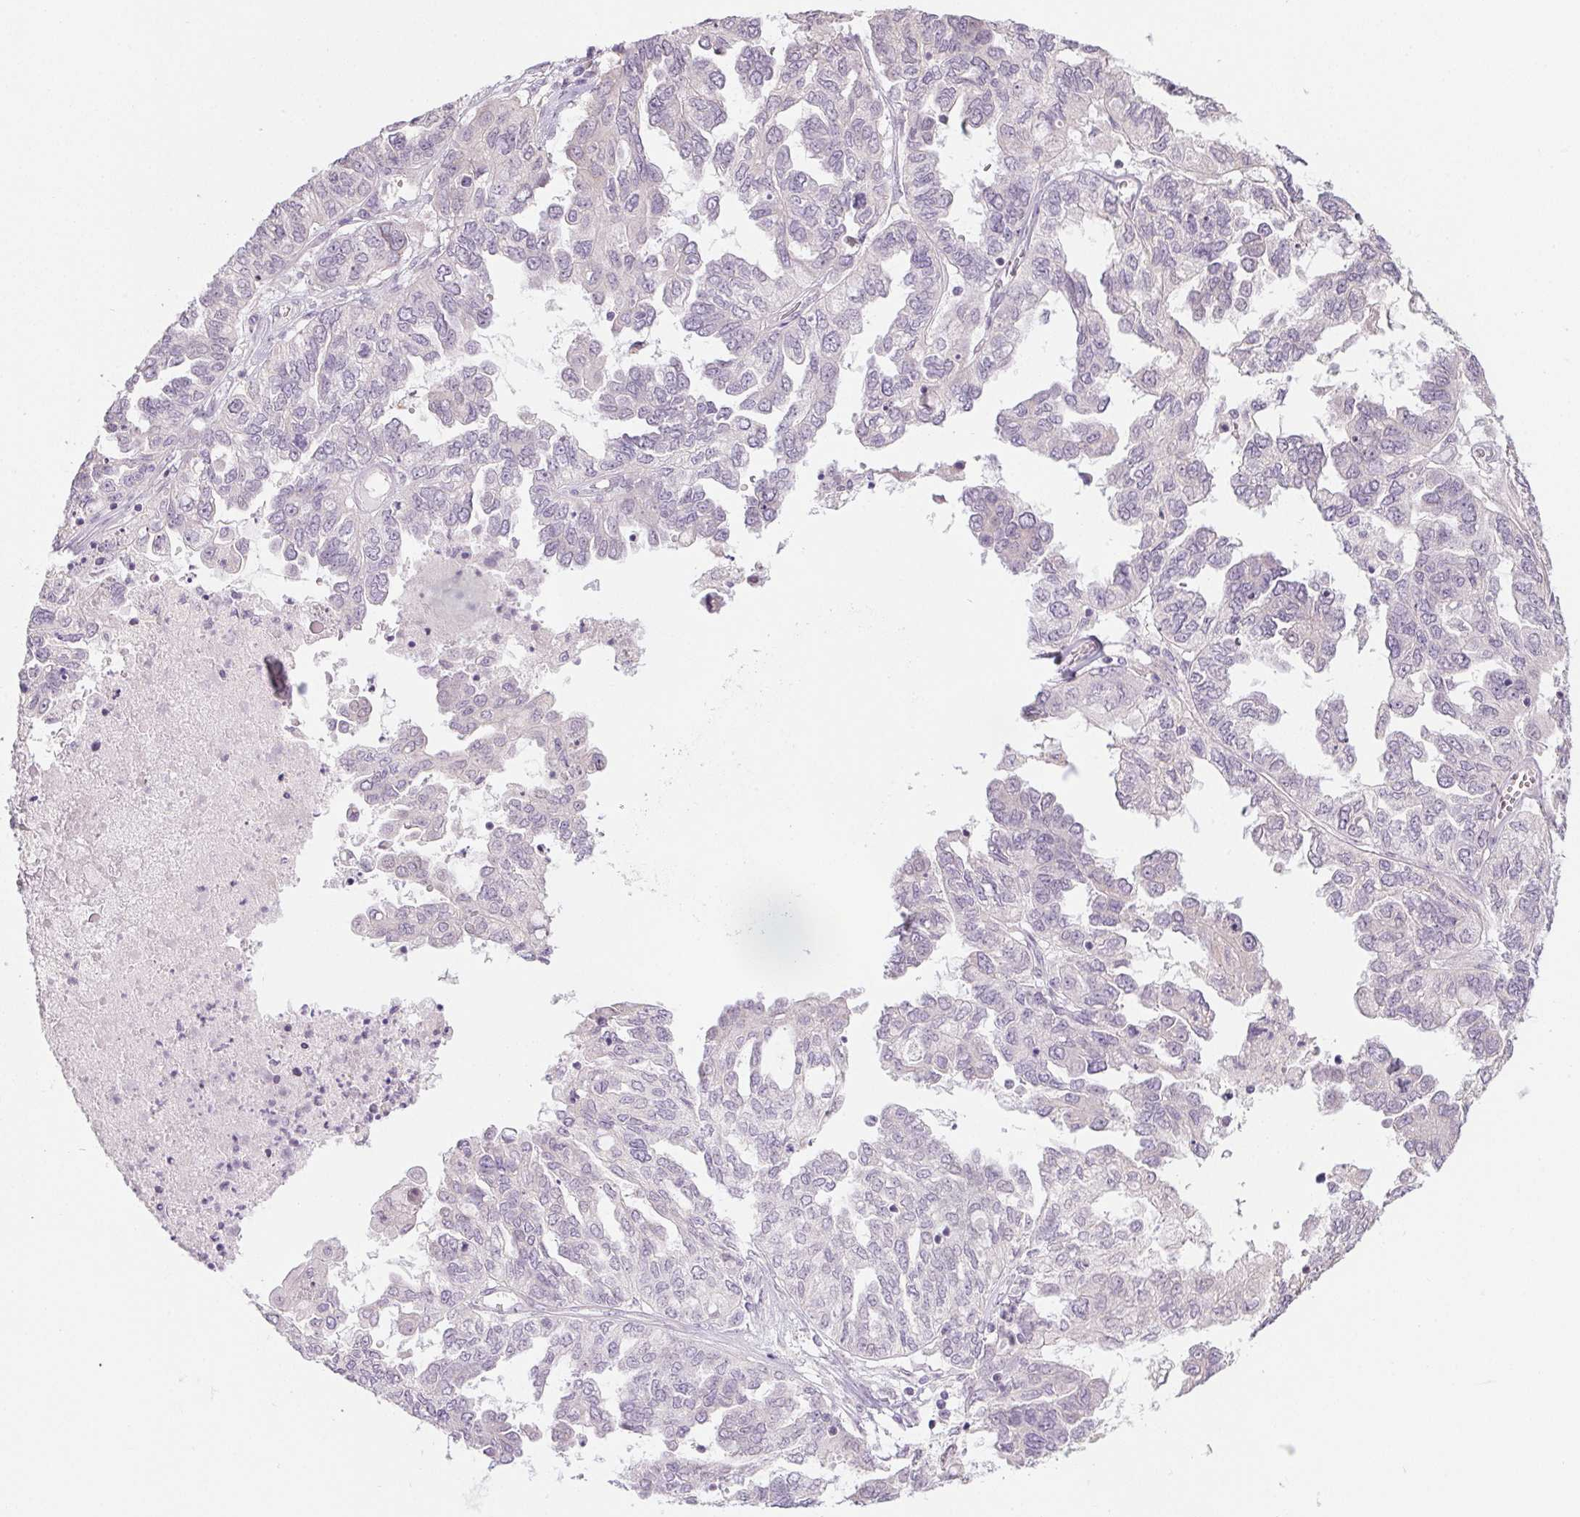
{"staining": {"intensity": "negative", "quantity": "none", "location": "none"}, "tissue": "ovarian cancer", "cell_type": "Tumor cells", "image_type": "cancer", "snomed": [{"axis": "morphology", "description": "Cystadenocarcinoma, serous, NOS"}, {"axis": "topography", "description": "Ovary"}], "caption": "Tumor cells show no significant protein expression in ovarian cancer. (Brightfield microscopy of DAB immunohistochemistry at high magnification).", "gene": "CTCFL", "patient": {"sex": "female", "age": 53}}